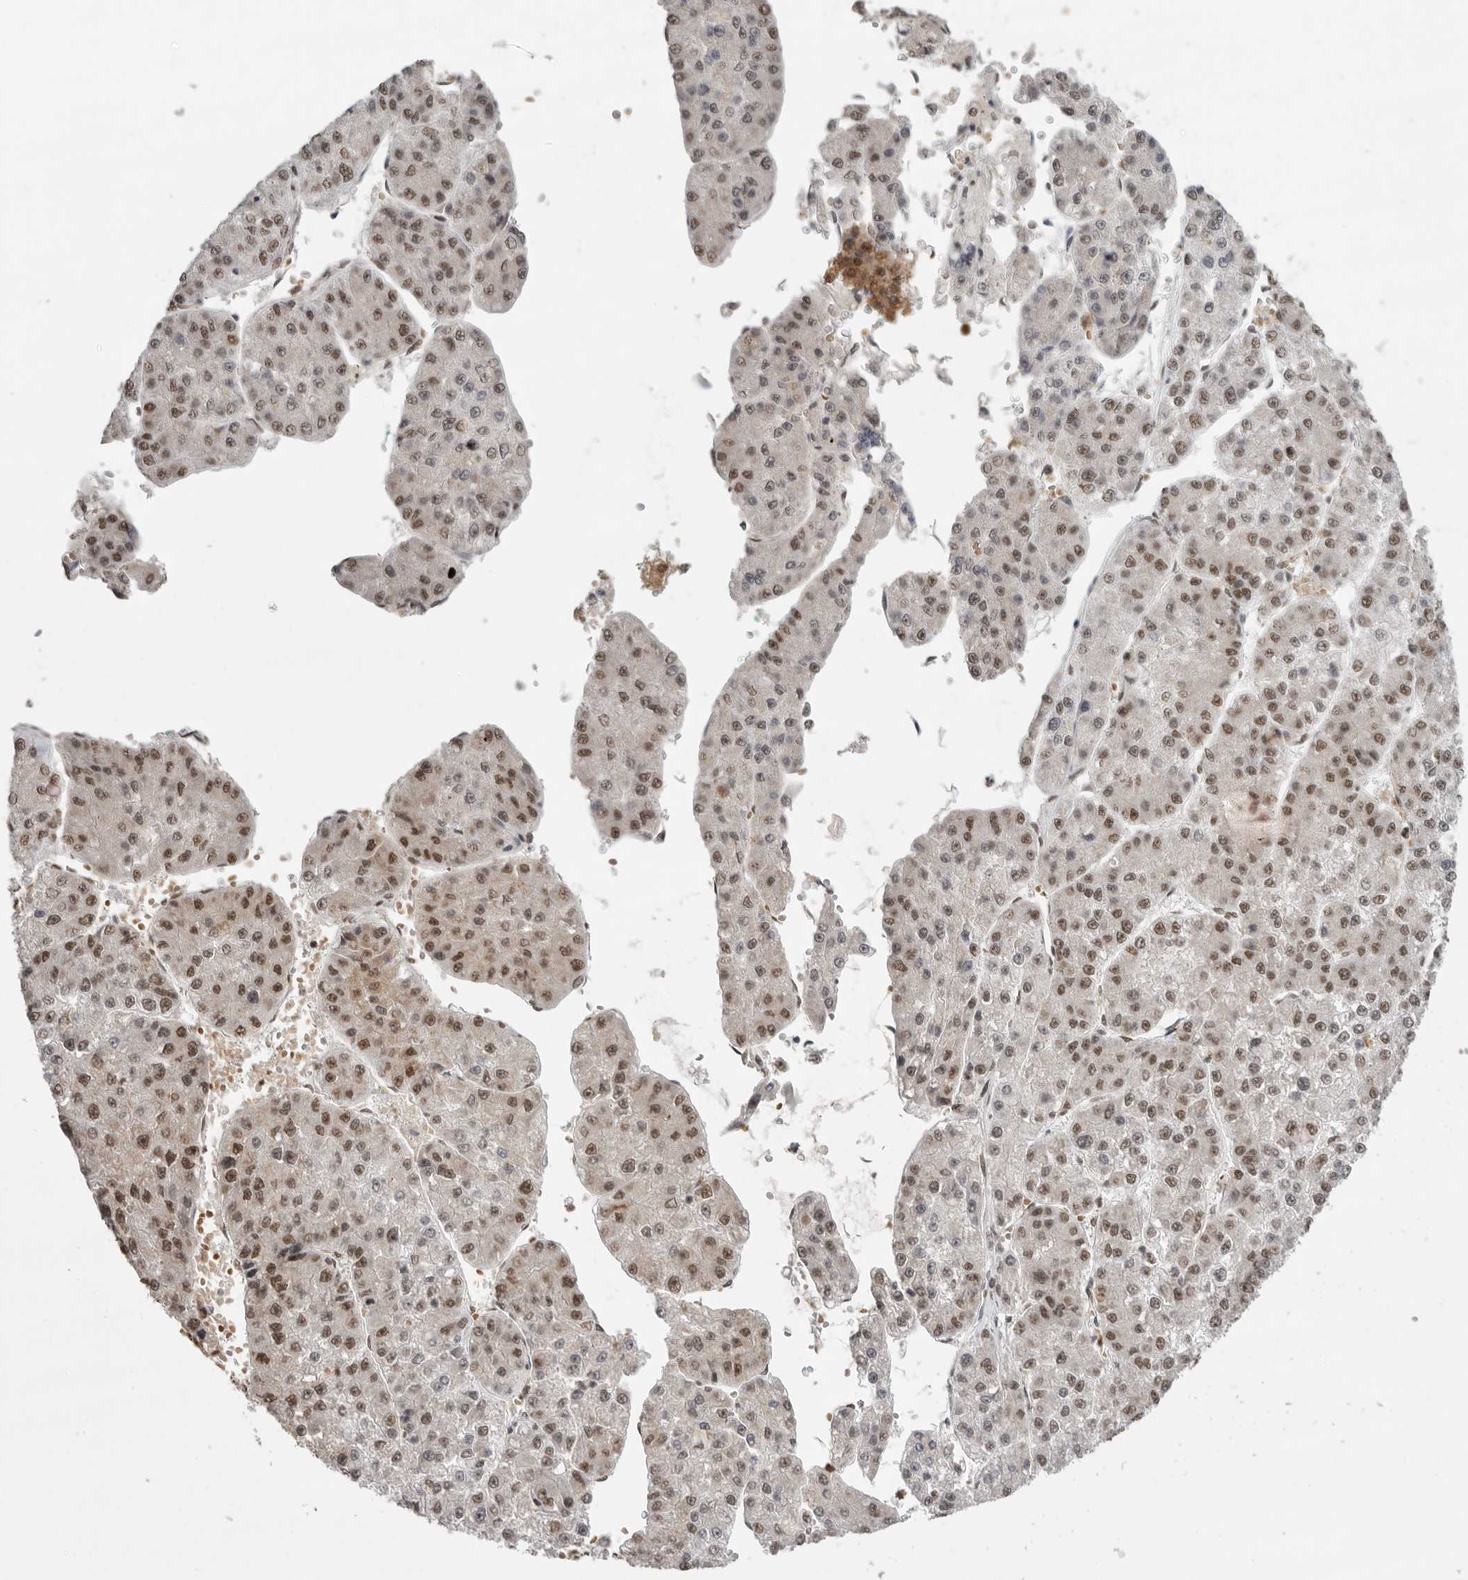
{"staining": {"intensity": "moderate", "quantity": "25%-75%", "location": "nuclear"}, "tissue": "liver cancer", "cell_type": "Tumor cells", "image_type": "cancer", "snomed": [{"axis": "morphology", "description": "Carcinoma, Hepatocellular, NOS"}, {"axis": "topography", "description": "Liver"}], "caption": "Immunohistochemistry of human hepatocellular carcinoma (liver) shows medium levels of moderate nuclear expression in about 25%-75% of tumor cells.", "gene": "PPP1R10", "patient": {"sex": "female", "age": 73}}